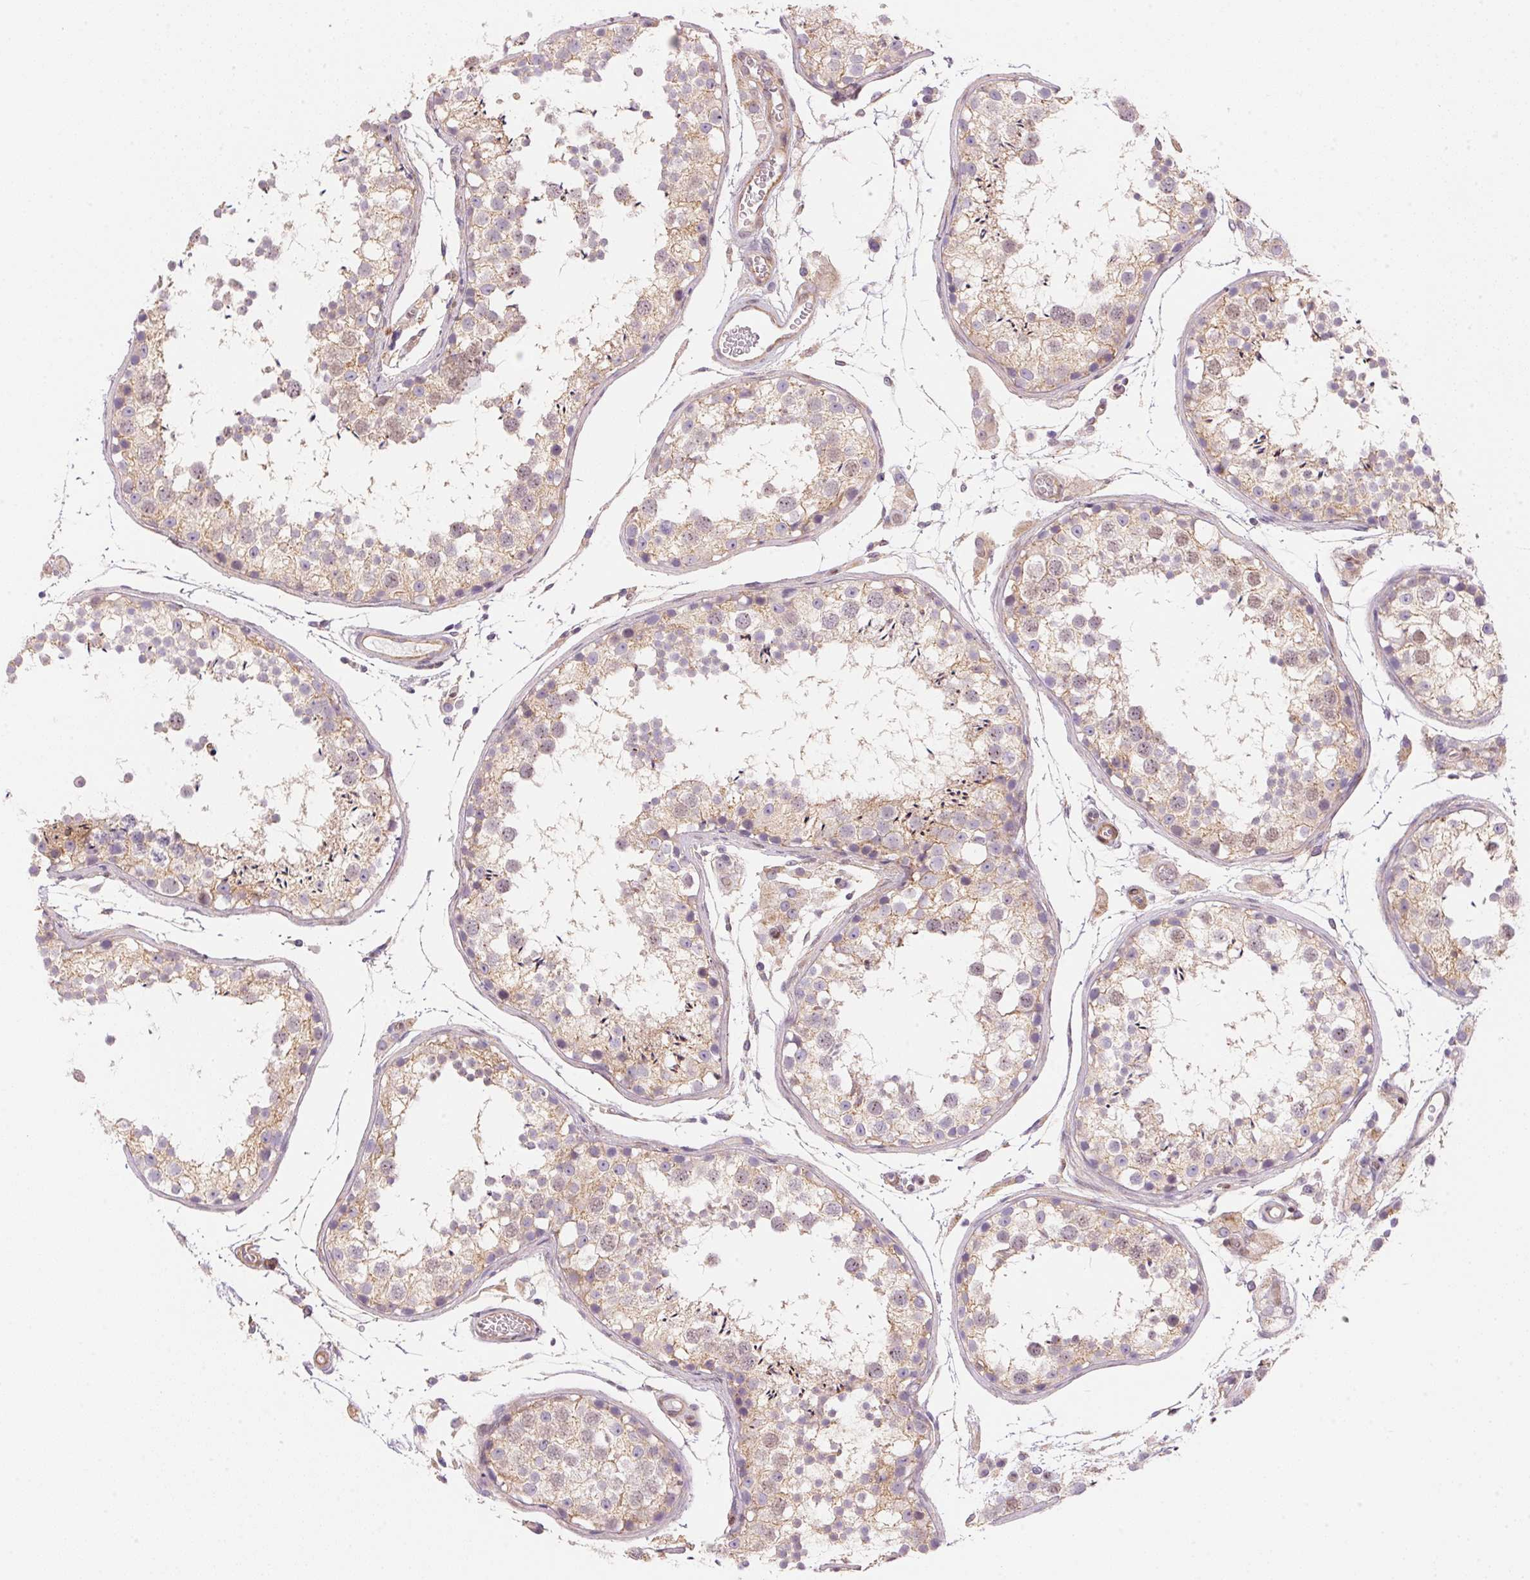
{"staining": {"intensity": "weak", "quantity": "25%-75%", "location": "cytoplasmic/membranous"}, "tissue": "testis", "cell_type": "Cells in seminiferous ducts", "image_type": "normal", "snomed": [{"axis": "morphology", "description": "Normal tissue, NOS"}, {"axis": "topography", "description": "Testis"}], "caption": "Protein staining reveals weak cytoplasmic/membranous staining in approximately 25%-75% of cells in seminiferous ducts in unremarkable testis. (IHC, brightfield microscopy, high magnification).", "gene": "SMTN", "patient": {"sex": "male", "age": 29}}